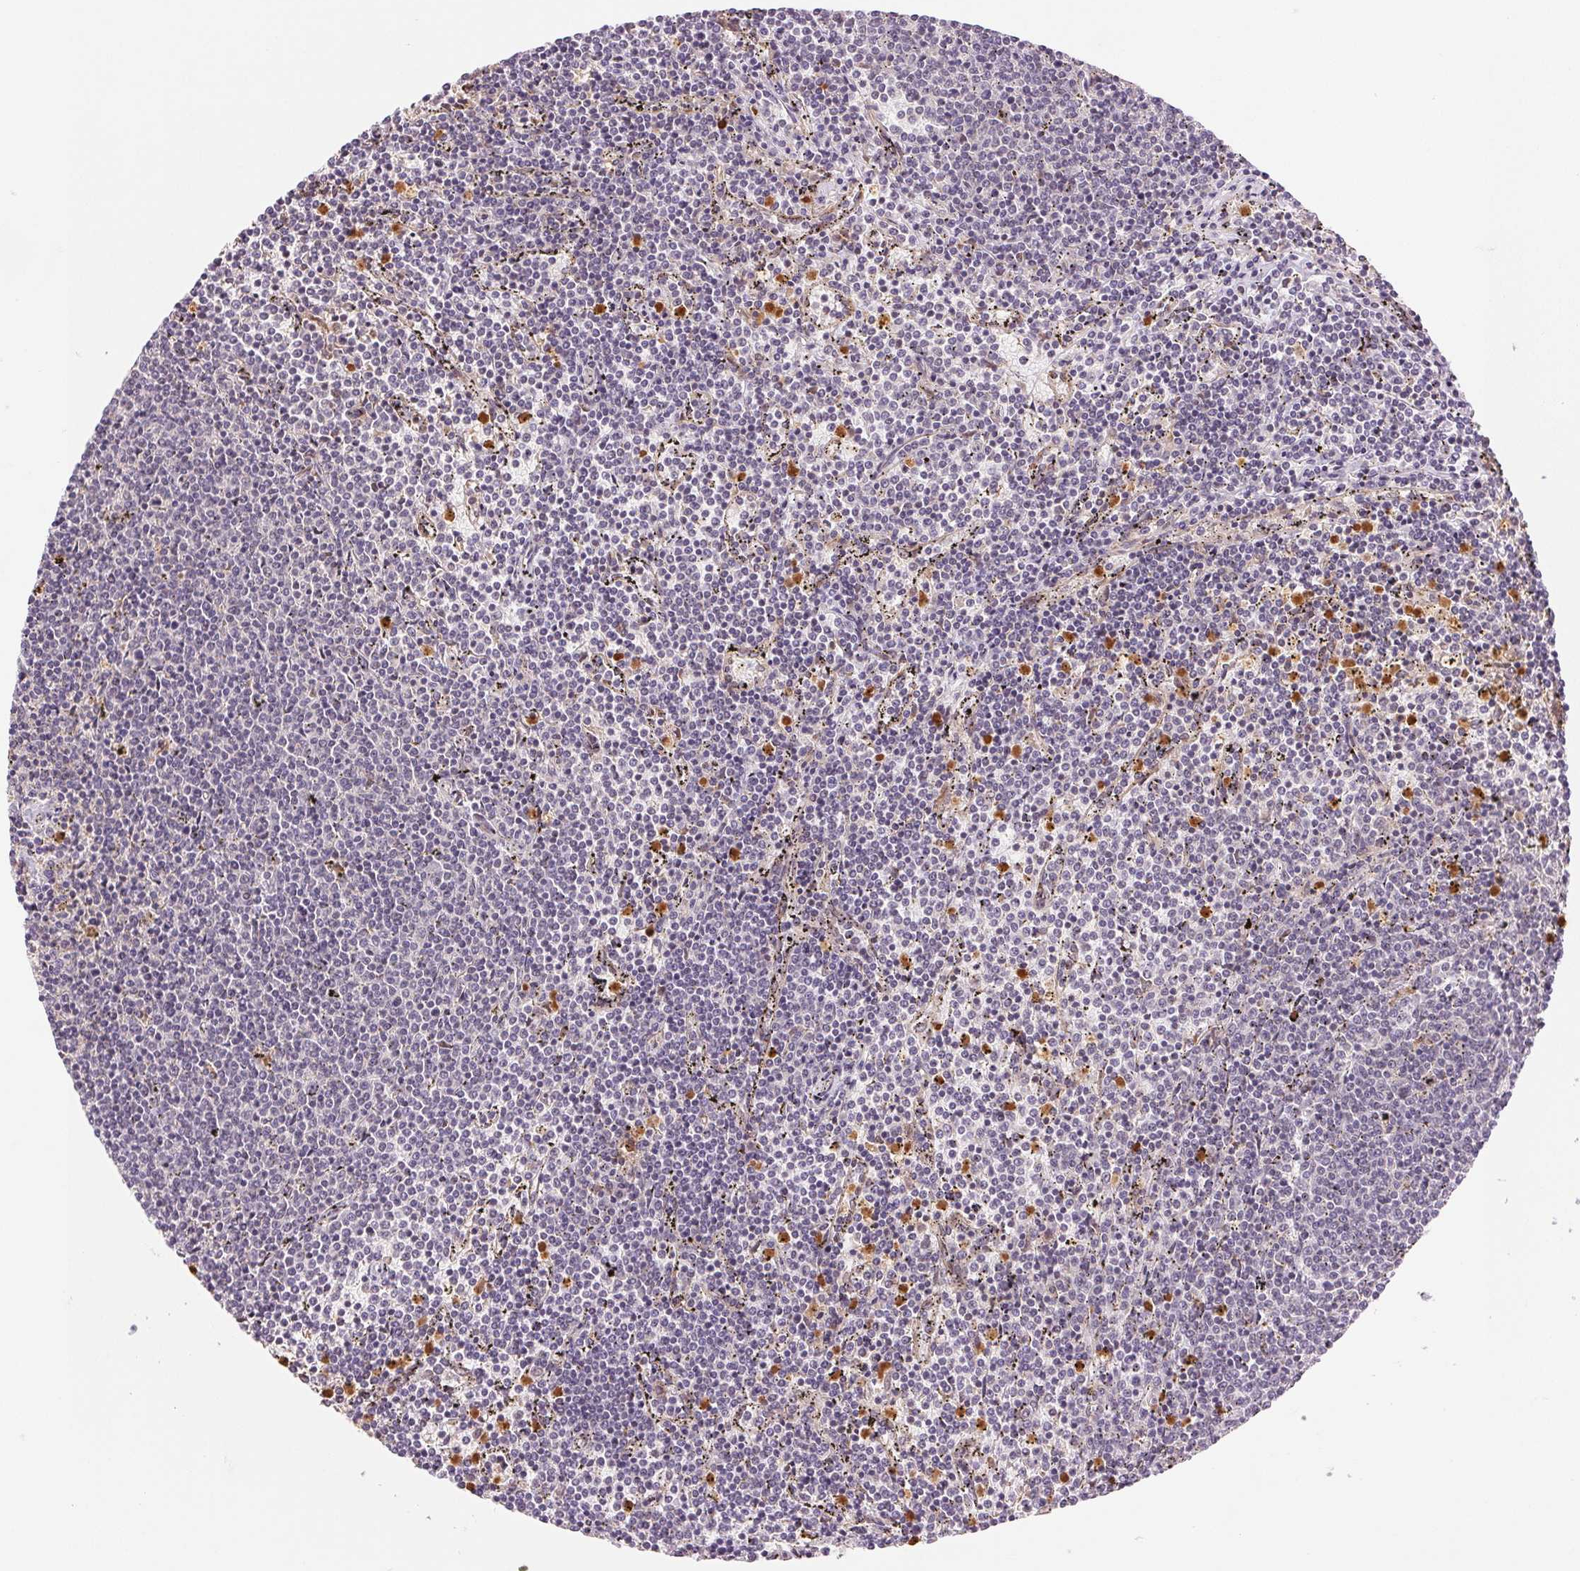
{"staining": {"intensity": "negative", "quantity": "none", "location": "none"}, "tissue": "lymphoma", "cell_type": "Tumor cells", "image_type": "cancer", "snomed": [{"axis": "morphology", "description": "Malignant lymphoma, non-Hodgkin's type, Low grade"}, {"axis": "topography", "description": "Spleen"}], "caption": "Micrograph shows no significant protein expression in tumor cells of malignant lymphoma, non-Hodgkin's type (low-grade). (Stains: DAB IHC with hematoxylin counter stain, Microscopy: brightfield microscopy at high magnification).", "gene": "GRHL3", "patient": {"sex": "female", "age": 50}}